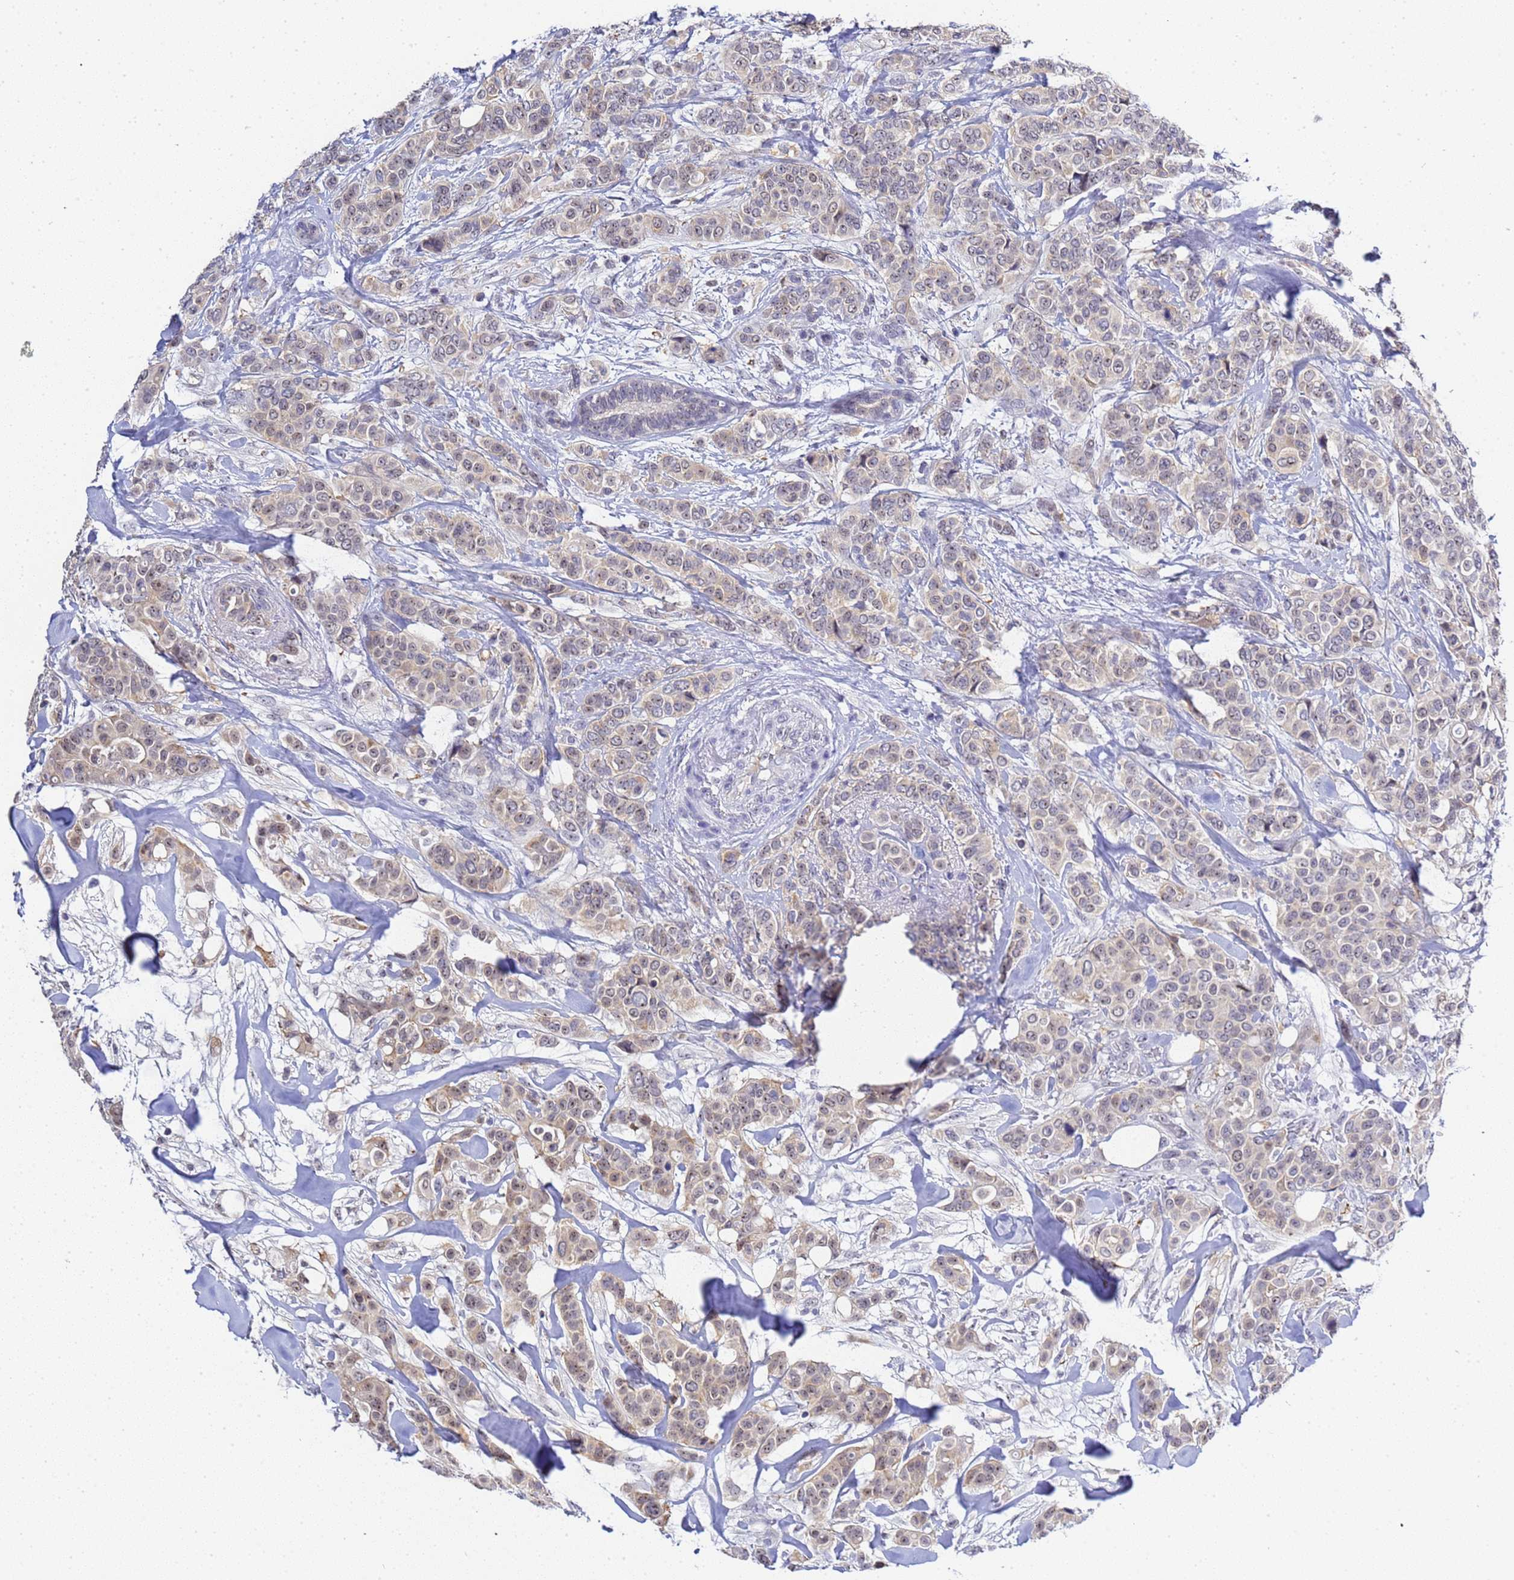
{"staining": {"intensity": "weak", "quantity": "25%-75%", "location": "cytoplasmic/membranous,nuclear"}, "tissue": "breast cancer", "cell_type": "Tumor cells", "image_type": "cancer", "snomed": [{"axis": "morphology", "description": "Lobular carcinoma"}, {"axis": "topography", "description": "Breast"}], "caption": "Immunohistochemical staining of human lobular carcinoma (breast) displays low levels of weak cytoplasmic/membranous and nuclear positivity in about 25%-75% of tumor cells. (Stains: DAB (3,3'-diaminobenzidine) in brown, nuclei in blue, Microscopy: brightfield microscopy at high magnification).", "gene": "ACTL6B", "patient": {"sex": "female", "age": 51}}